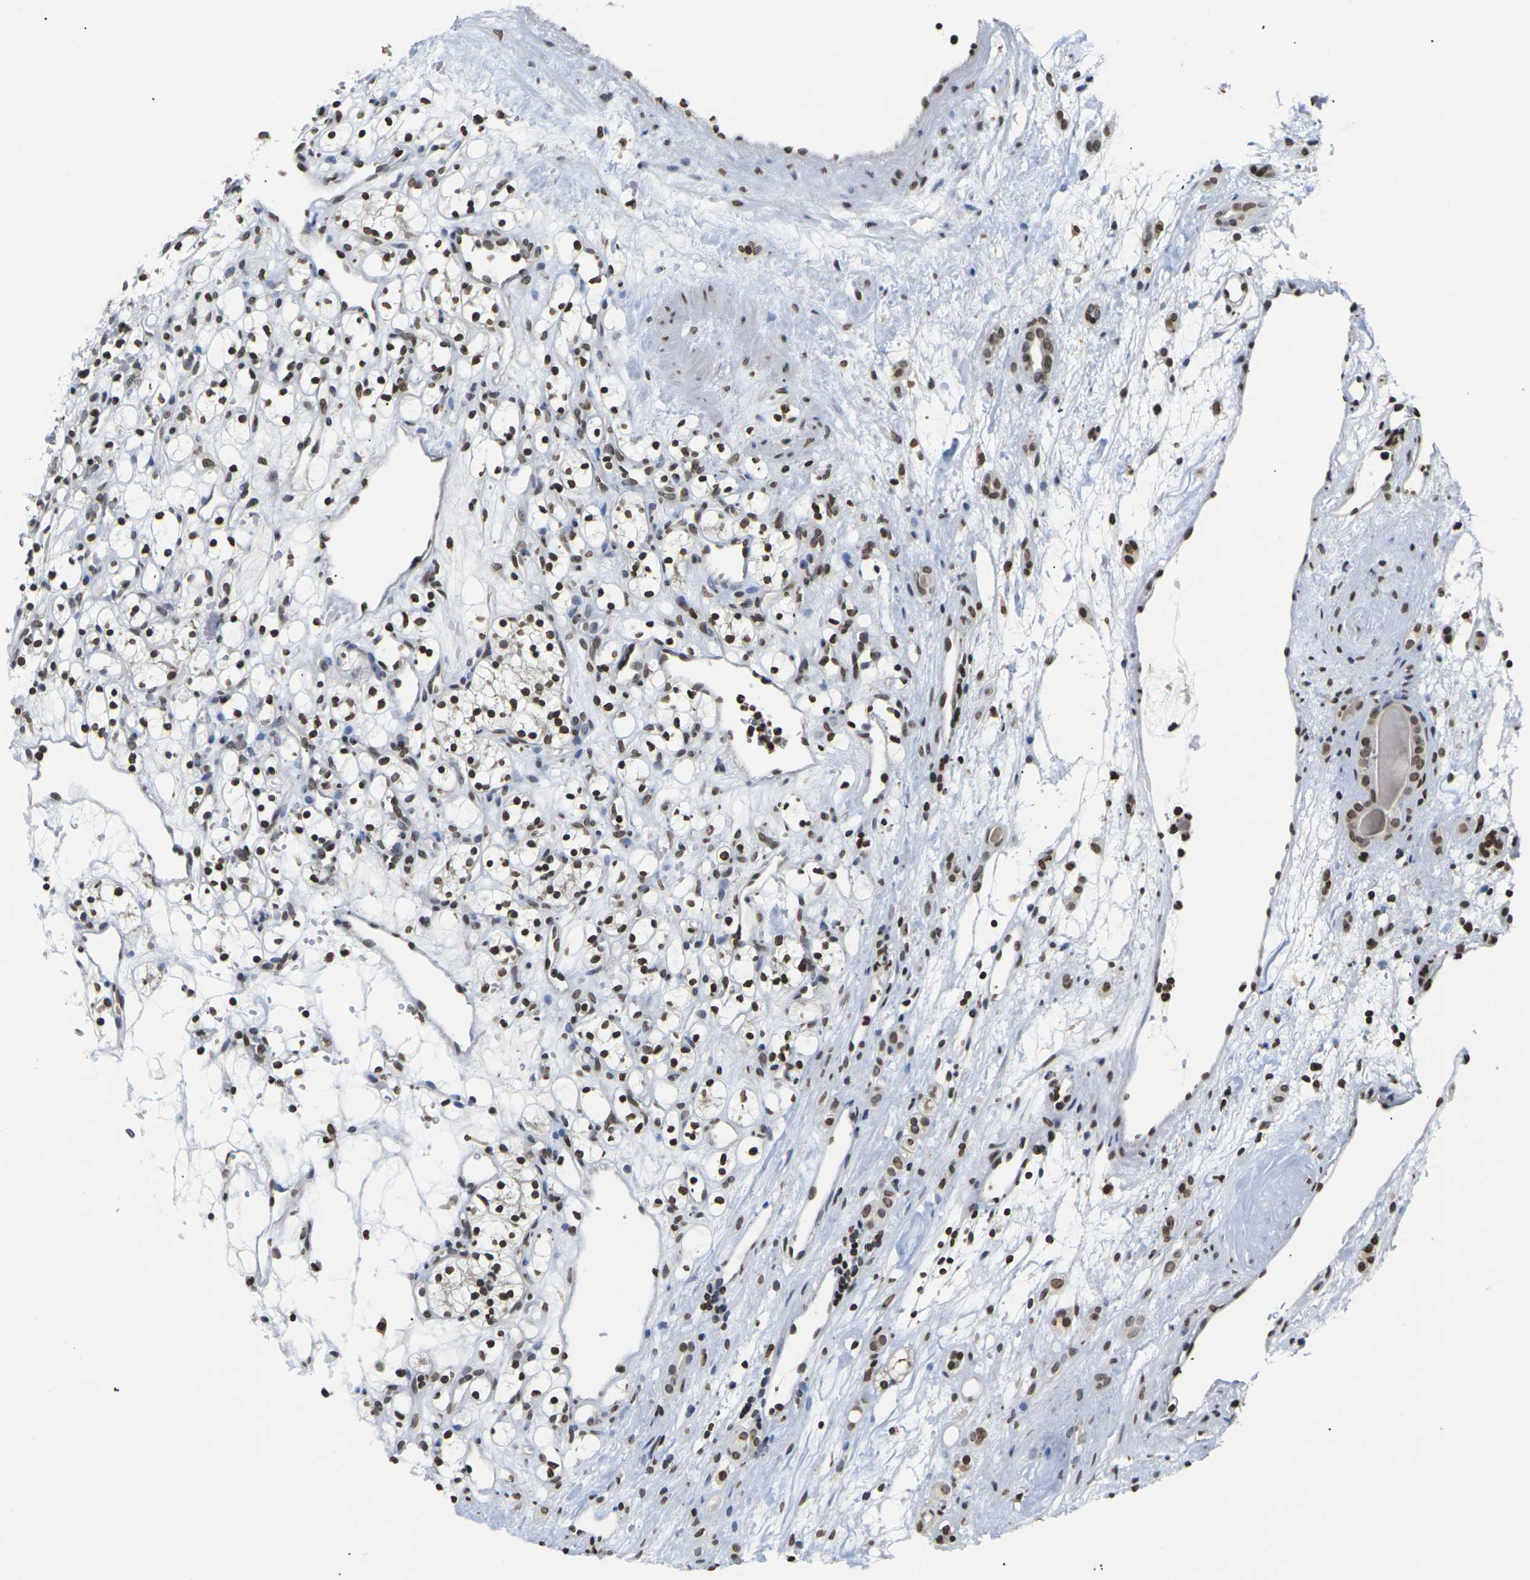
{"staining": {"intensity": "strong", "quantity": ">75%", "location": "nuclear"}, "tissue": "renal cancer", "cell_type": "Tumor cells", "image_type": "cancer", "snomed": [{"axis": "morphology", "description": "Adenocarcinoma, NOS"}, {"axis": "topography", "description": "Kidney"}], "caption": "Renal cancer stained with a brown dye demonstrates strong nuclear positive staining in about >75% of tumor cells.", "gene": "ETV5", "patient": {"sex": "female", "age": 60}}